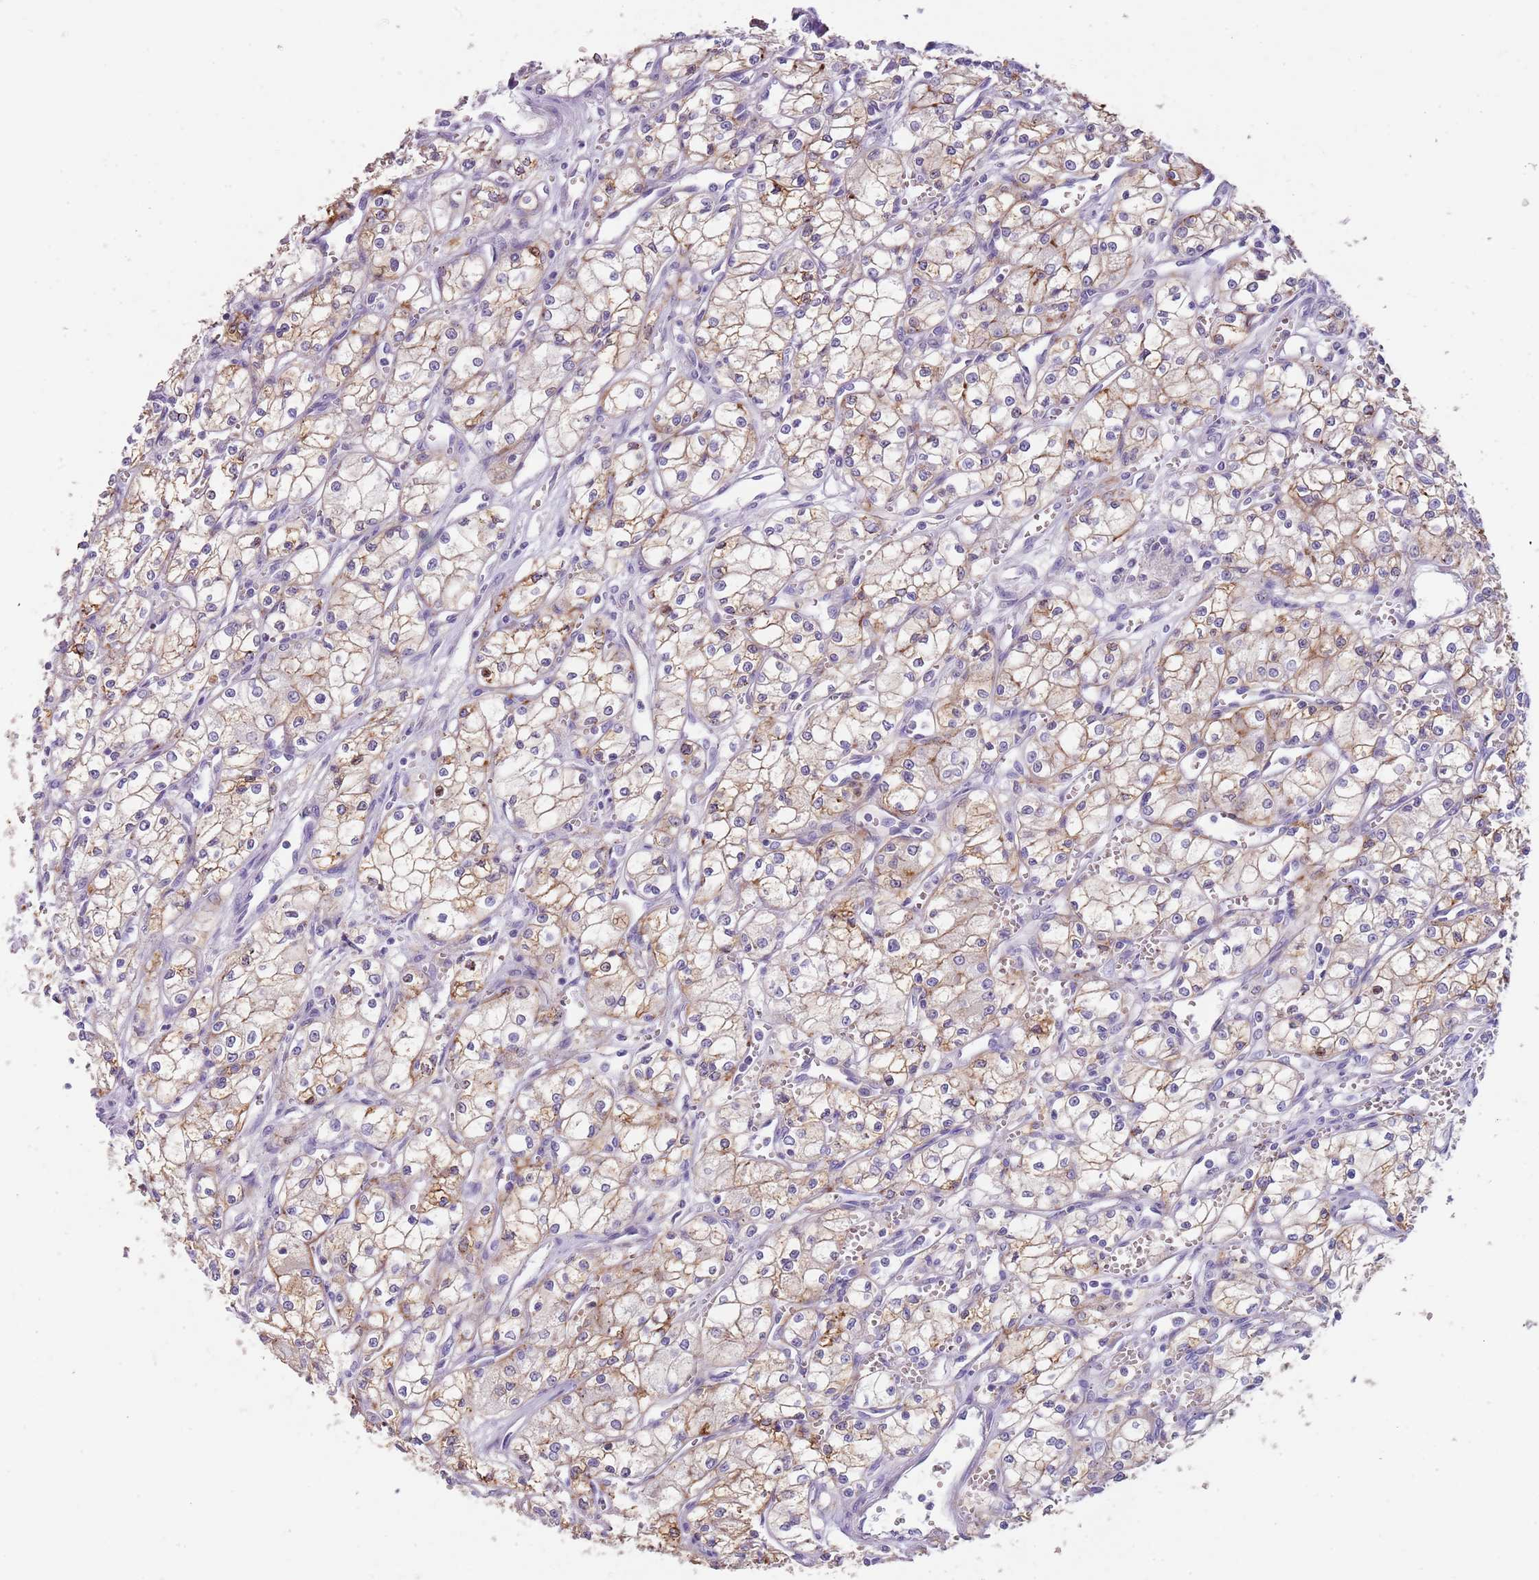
{"staining": {"intensity": "moderate", "quantity": "25%-75%", "location": "cytoplasmic/membranous"}, "tissue": "renal cancer", "cell_type": "Tumor cells", "image_type": "cancer", "snomed": [{"axis": "morphology", "description": "Adenocarcinoma, NOS"}, {"axis": "topography", "description": "Kidney"}], "caption": "This is a photomicrograph of immunohistochemistry staining of adenocarcinoma (renal), which shows moderate staining in the cytoplasmic/membranous of tumor cells.", "gene": "C2CD3", "patient": {"sex": "male", "age": 59}}